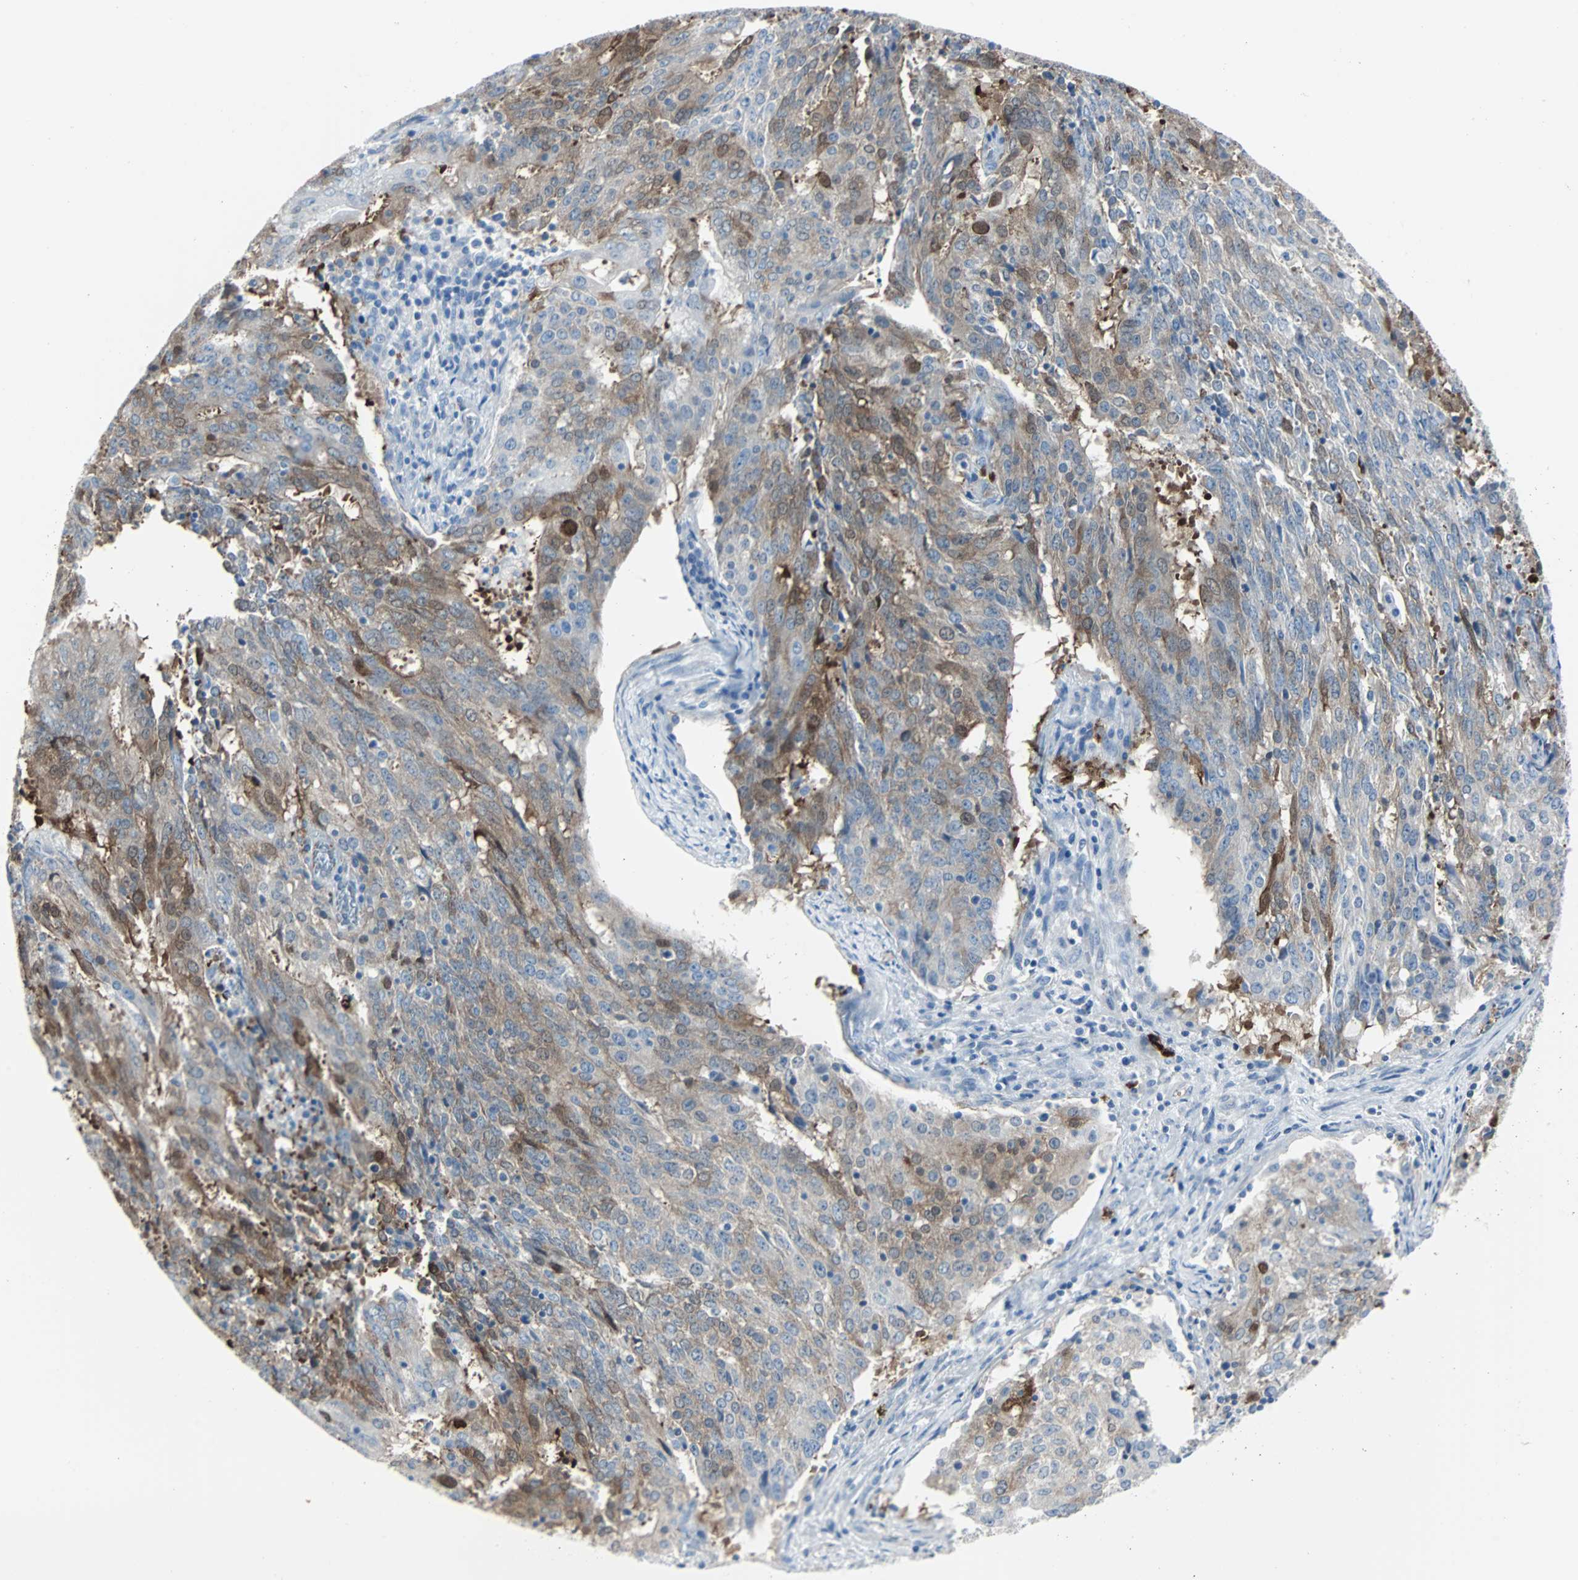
{"staining": {"intensity": "moderate", "quantity": ">75%", "location": "cytoplasmic/membranous"}, "tissue": "cervical cancer", "cell_type": "Tumor cells", "image_type": "cancer", "snomed": [{"axis": "morphology", "description": "Adenocarcinoma, NOS"}, {"axis": "topography", "description": "Cervix"}], "caption": "Immunohistochemical staining of human adenocarcinoma (cervical) demonstrates medium levels of moderate cytoplasmic/membranous expression in approximately >75% of tumor cells. Immunohistochemistry (ihc) stains the protein of interest in brown and the nuclei are stained blue.", "gene": "RASA1", "patient": {"sex": "female", "age": 44}}